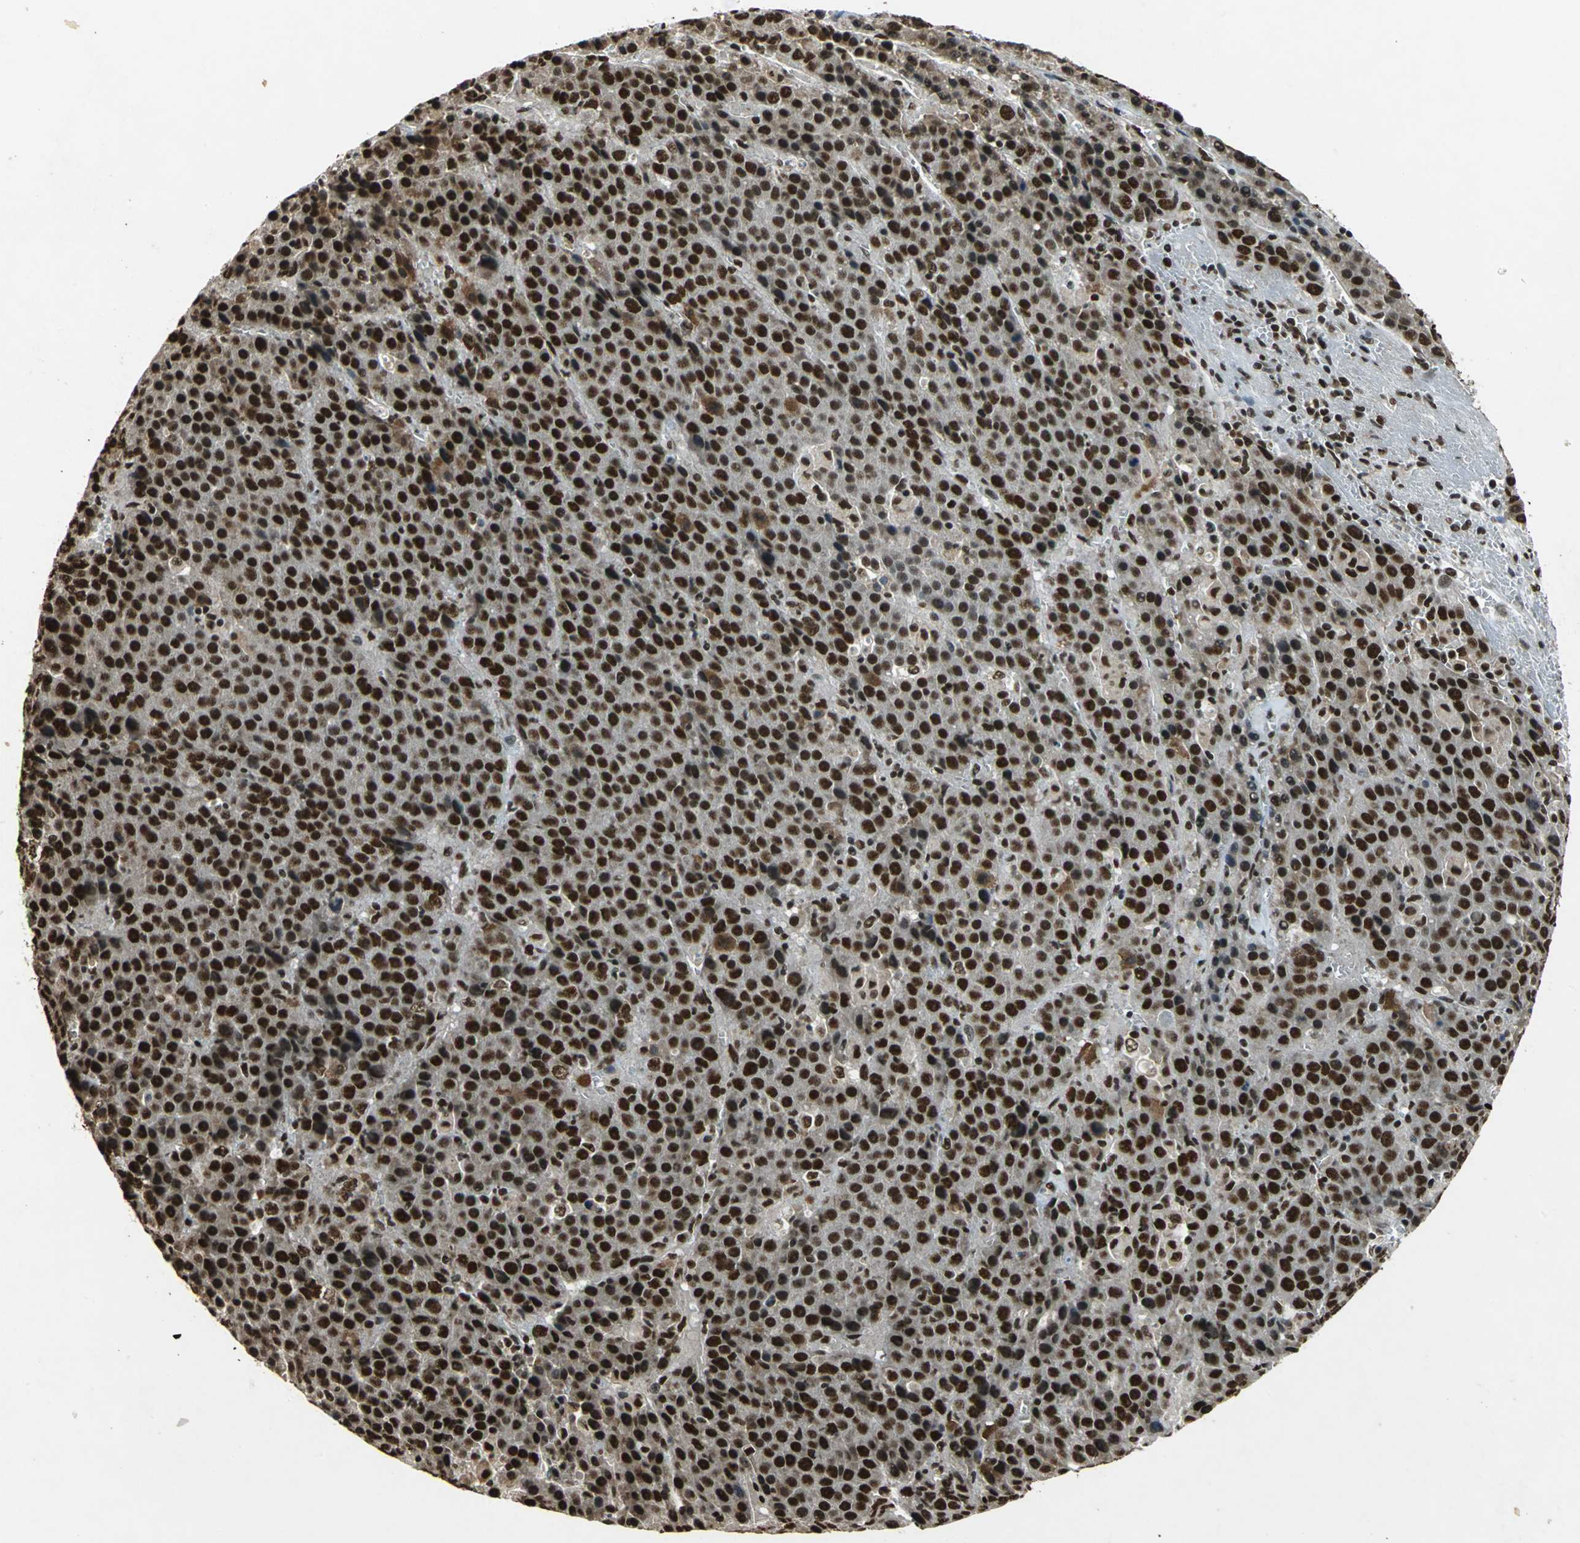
{"staining": {"intensity": "strong", "quantity": ">75%", "location": "nuclear"}, "tissue": "liver cancer", "cell_type": "Tumor cells", "image_type": "cancer", "snomed": [{"axis": "morphology", "description": "Carcinoma, Hepatocellular, NOS"}, {"axis": "topography", "description": "Liver"}], "caption": "This micrograph exhibits immunohistochemistry staining of human liver cancer, with high strong nuclear expression in approximately >75% of tumor cells.", "gene": "MTA2", "patient": {"sex": "female", "age": 53}}